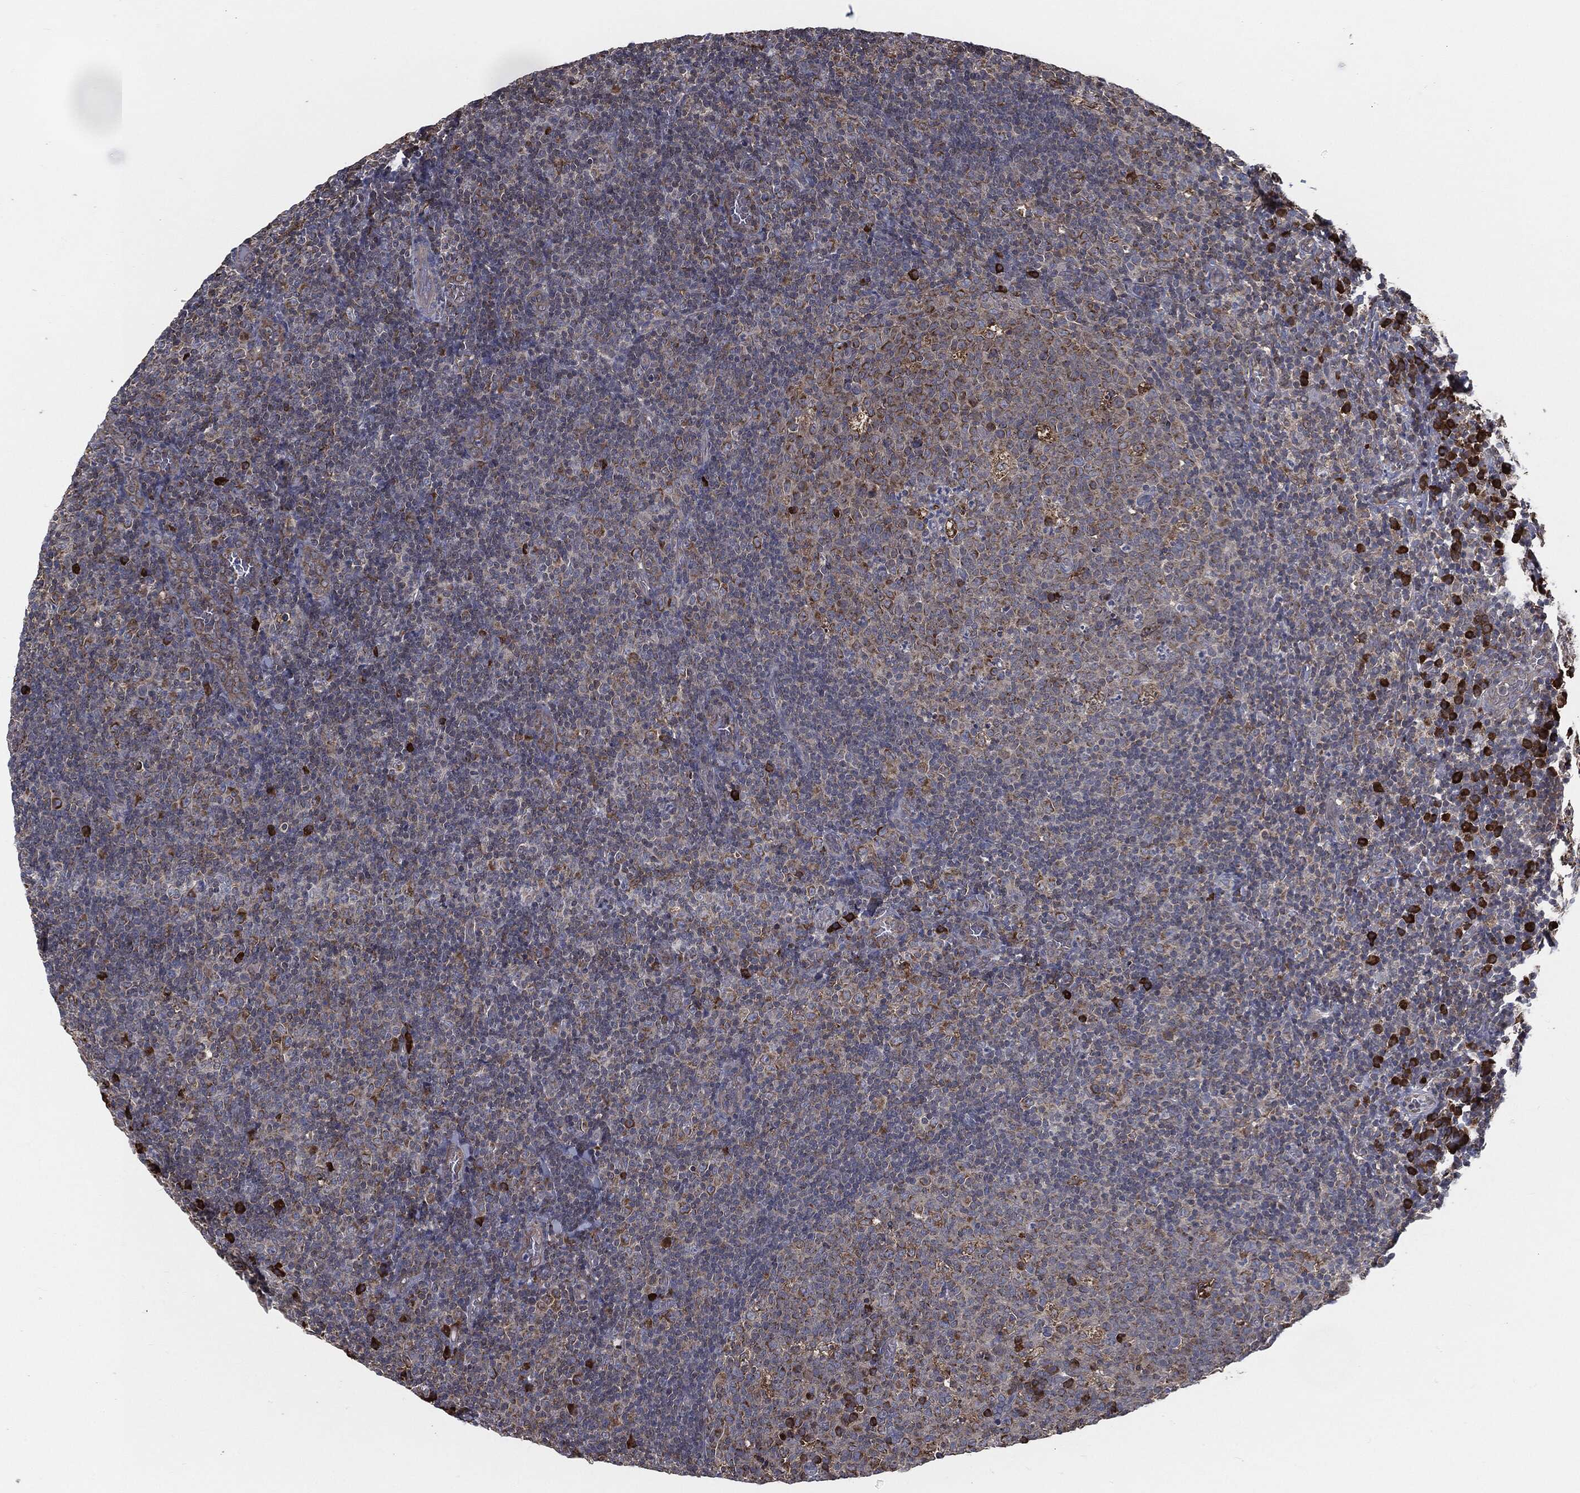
{"staining": {"intensity": "strong", "quantity": "<25%", "location": "cytoplasmic/membranous"}, "tissue": "tonsil", "cell_type": "Germinal center cells", "image_type": "normal", "snomed": [{"axis": "morphology", "description": "Normal tissue, NOS"}, {"axis": "topography", "description": "Tonsil"}], "caption": "Immunohistochemical staining of normal human tonsil displays <25% levels of strong cytoplasmic/membranous protein positivity in approximately <25% of germinal center cells.", "gene": "PRDX4", "patient": {"sex": "female", "age": 5}}